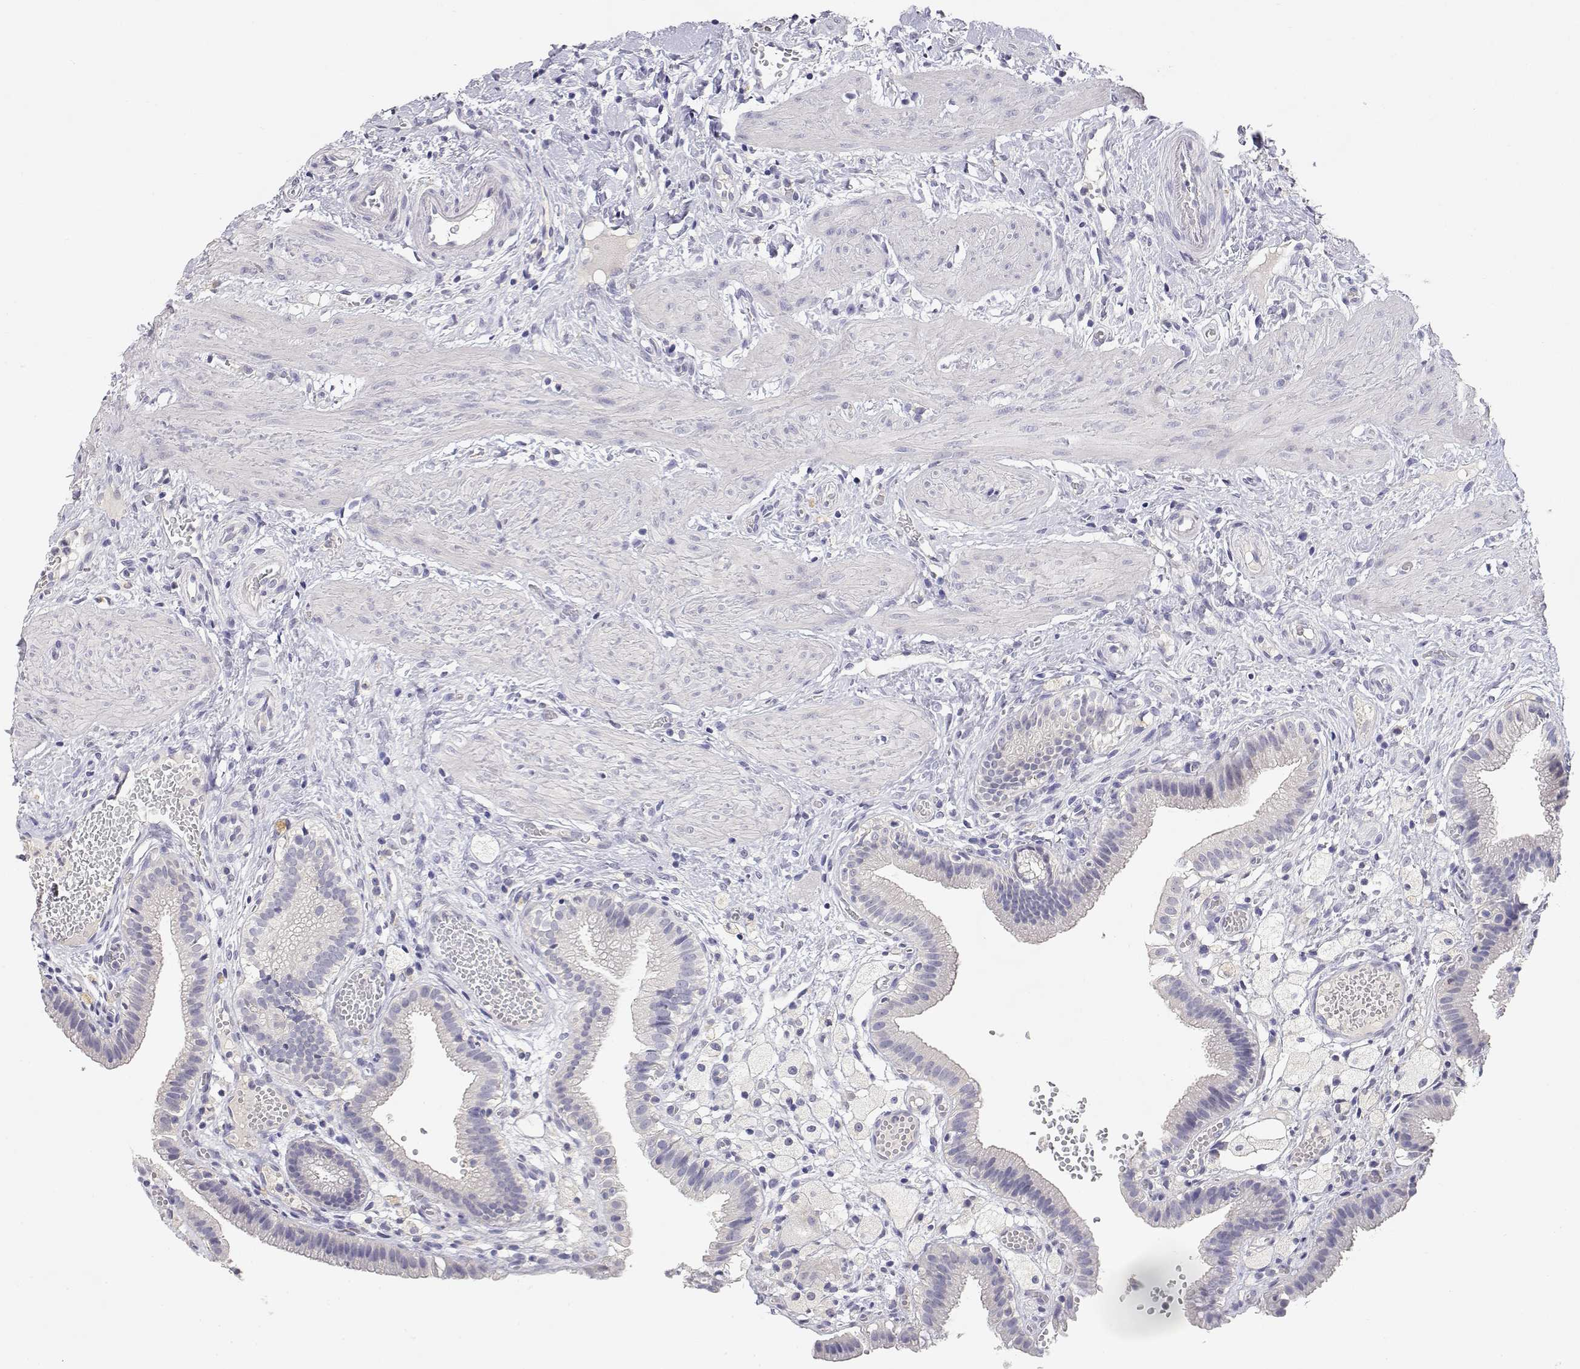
{"staining": {"intensity": "negative", "quantity": "none", "location": "none"}, "tissue": "gallbladder", "cell_type": "Glandular cells", "image_type": "normal", "snomed": [{"axis": "morphology", "description": "Normal tissue, NOS"}, {"axis": "topography", "description": "Gallbladder"}], "caption": "Immunohistochemistry micrograph of normal human gallbladder stained for a protein (brown), which displays no staining in glandular cells.", "gene": "ADA", "patient": {"sex": "female", "age": 24}}